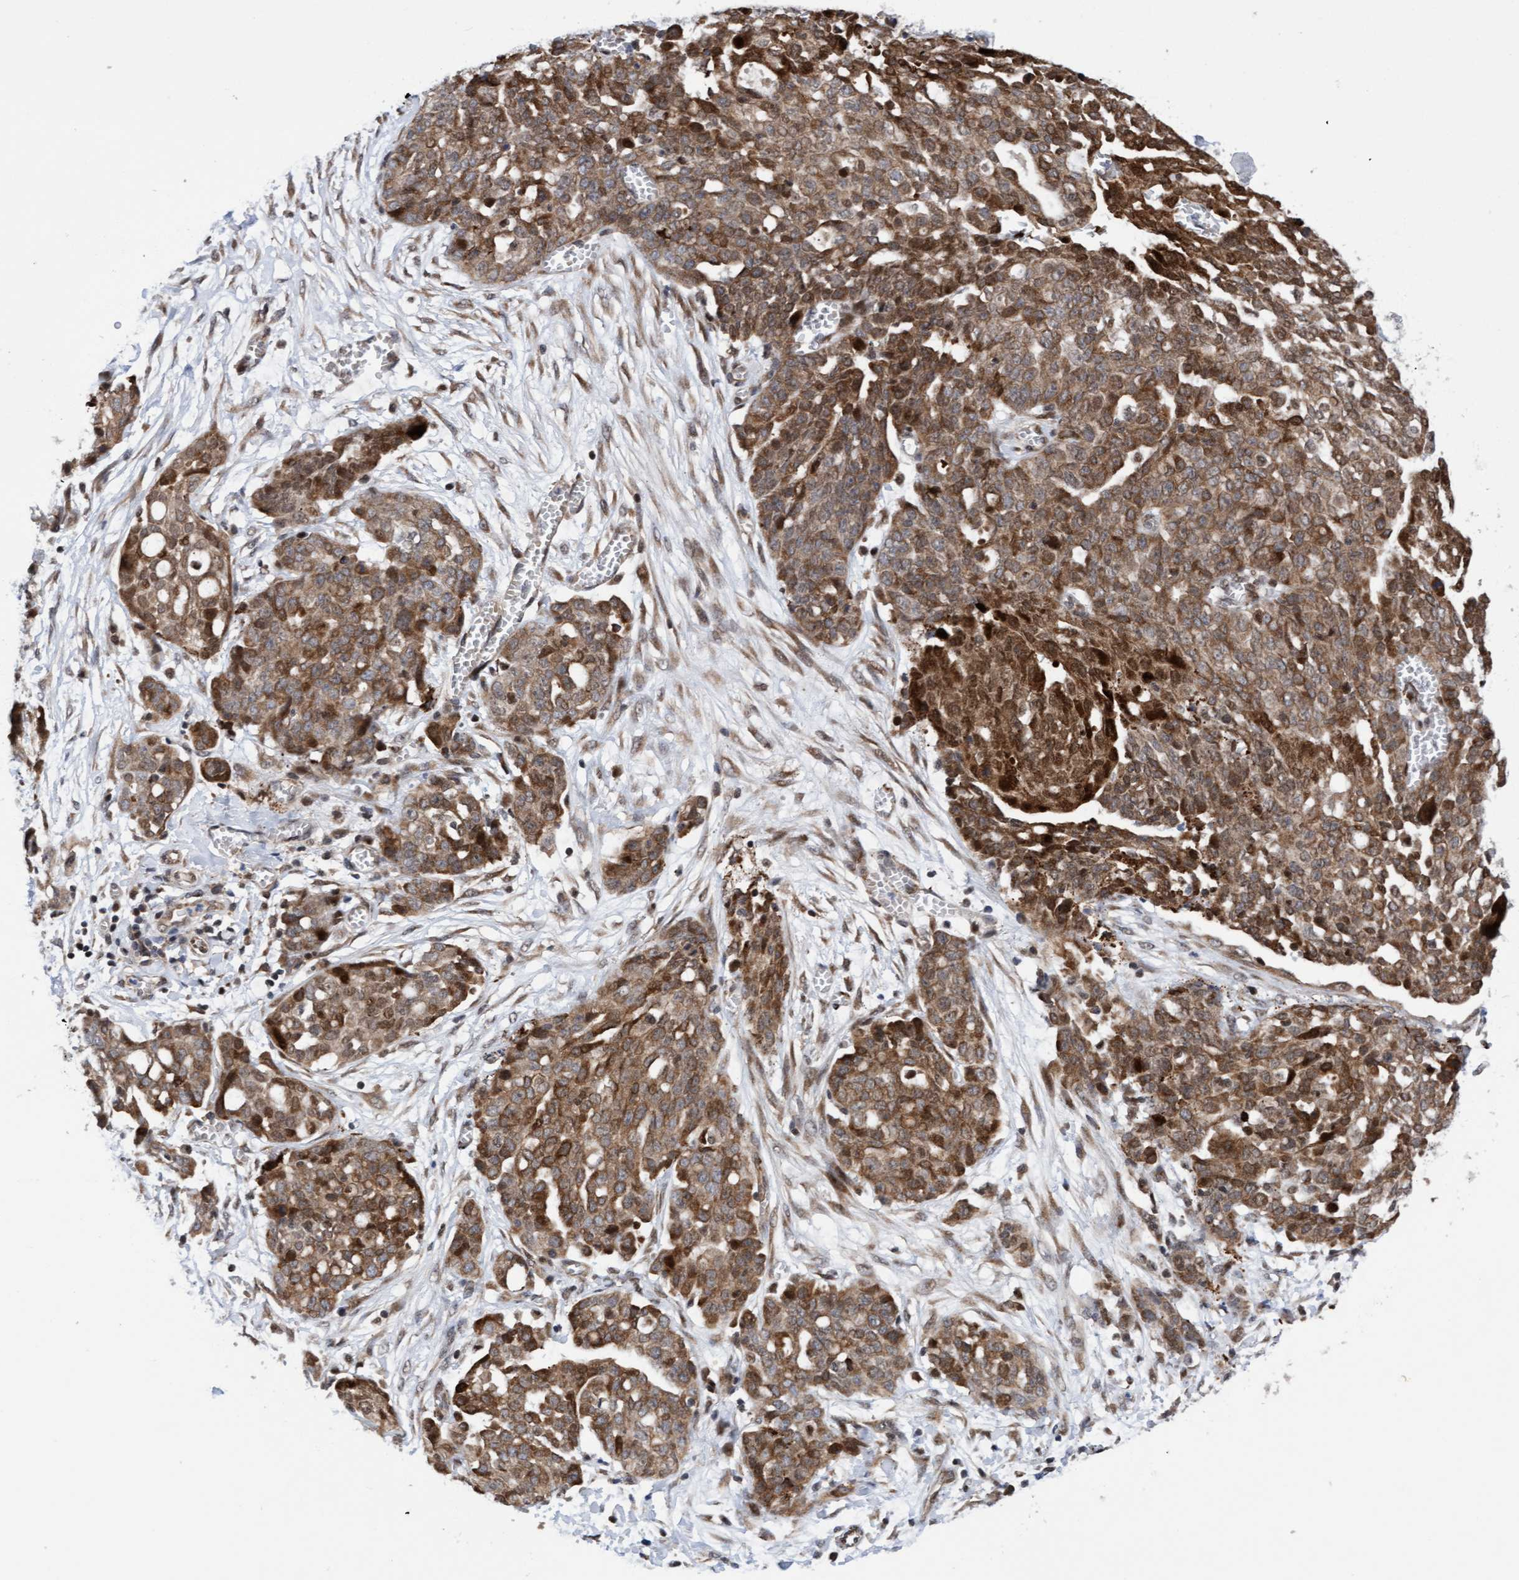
{"staining": {"intensity": "moderate", "quantity": ">75%", "location": "cytoplasmic/membranous"}, "tissue": "ovarian cancer", "cell_type": "Tumor cells", "image_type": "cancer", "snomed": [{"axis": "morphology", "description": "Cystadenocarcinoma, serous, NOS"}, {"axis": "topography", "description": "Soft tissue"}, {"axis": "topography", "description": "Ovary"}], "caption": "The photomicrograph shows immunohistochemical staining of ovarian serous cystadenocarcinoma. There is moderate cytoplasmic/membranous expression is seen in about >75% of tumor cells.", "gene": "TANC2", "patient": {"sex": "female", "age": 57}}